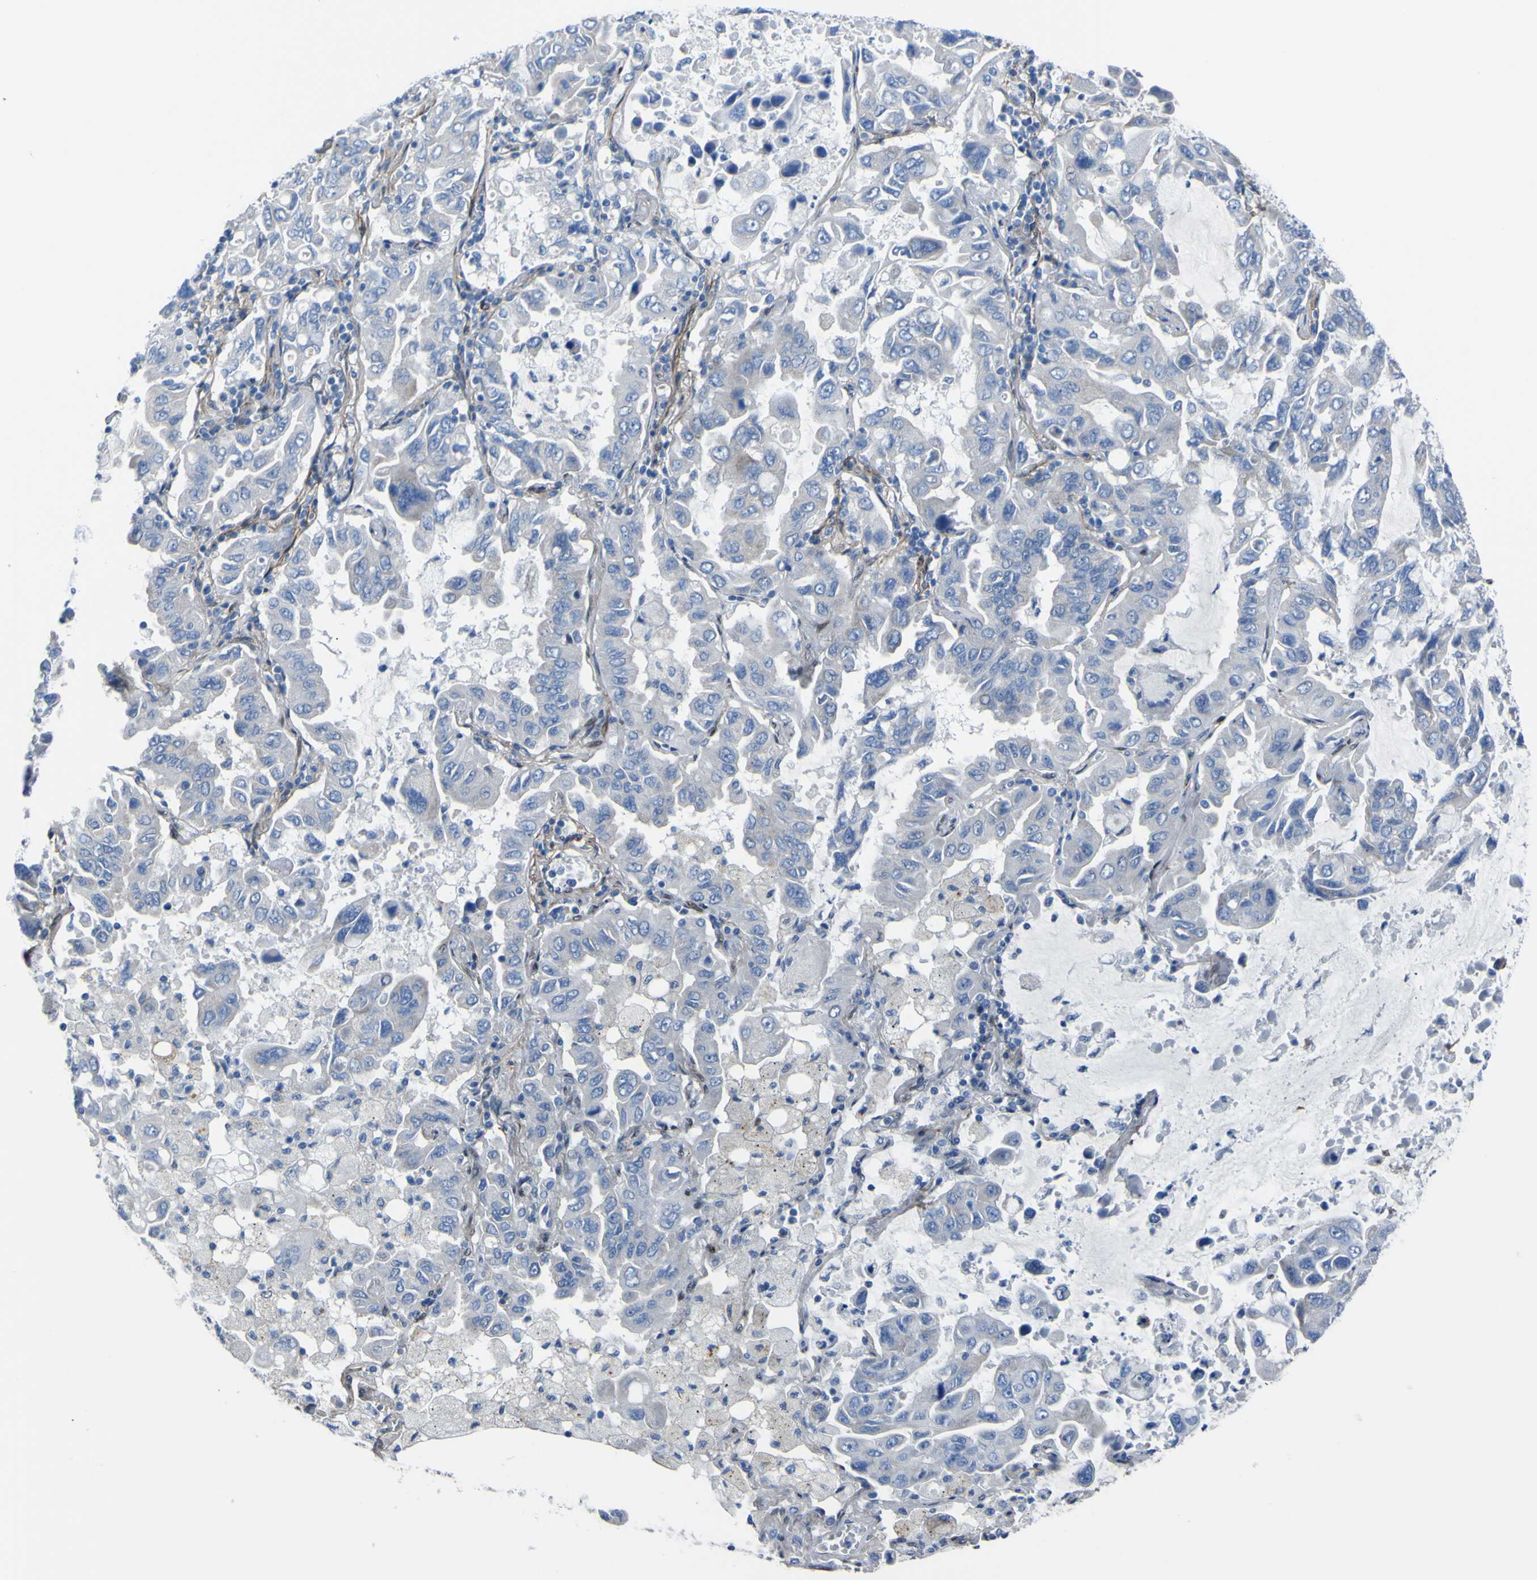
{"staining": {"intensity": "negative", "quantity": "none", "location": "none"}, "tissue": "lung cancer", "cell_type": "Tumor cells", "image_type": "cancer", "snomed": [{"axis": "morphology", "description": "Adenocarcinoma, NOS"}, {"axis": "topography", "description": "Lung"}], "caption": "Human adenocarcinoma (lung) stained for a protein using immunohistochemistry (IHC) shows no expression in tumor cells.", "gene": "LRRN1", "patient": {"sex": "male", "age": 64}}